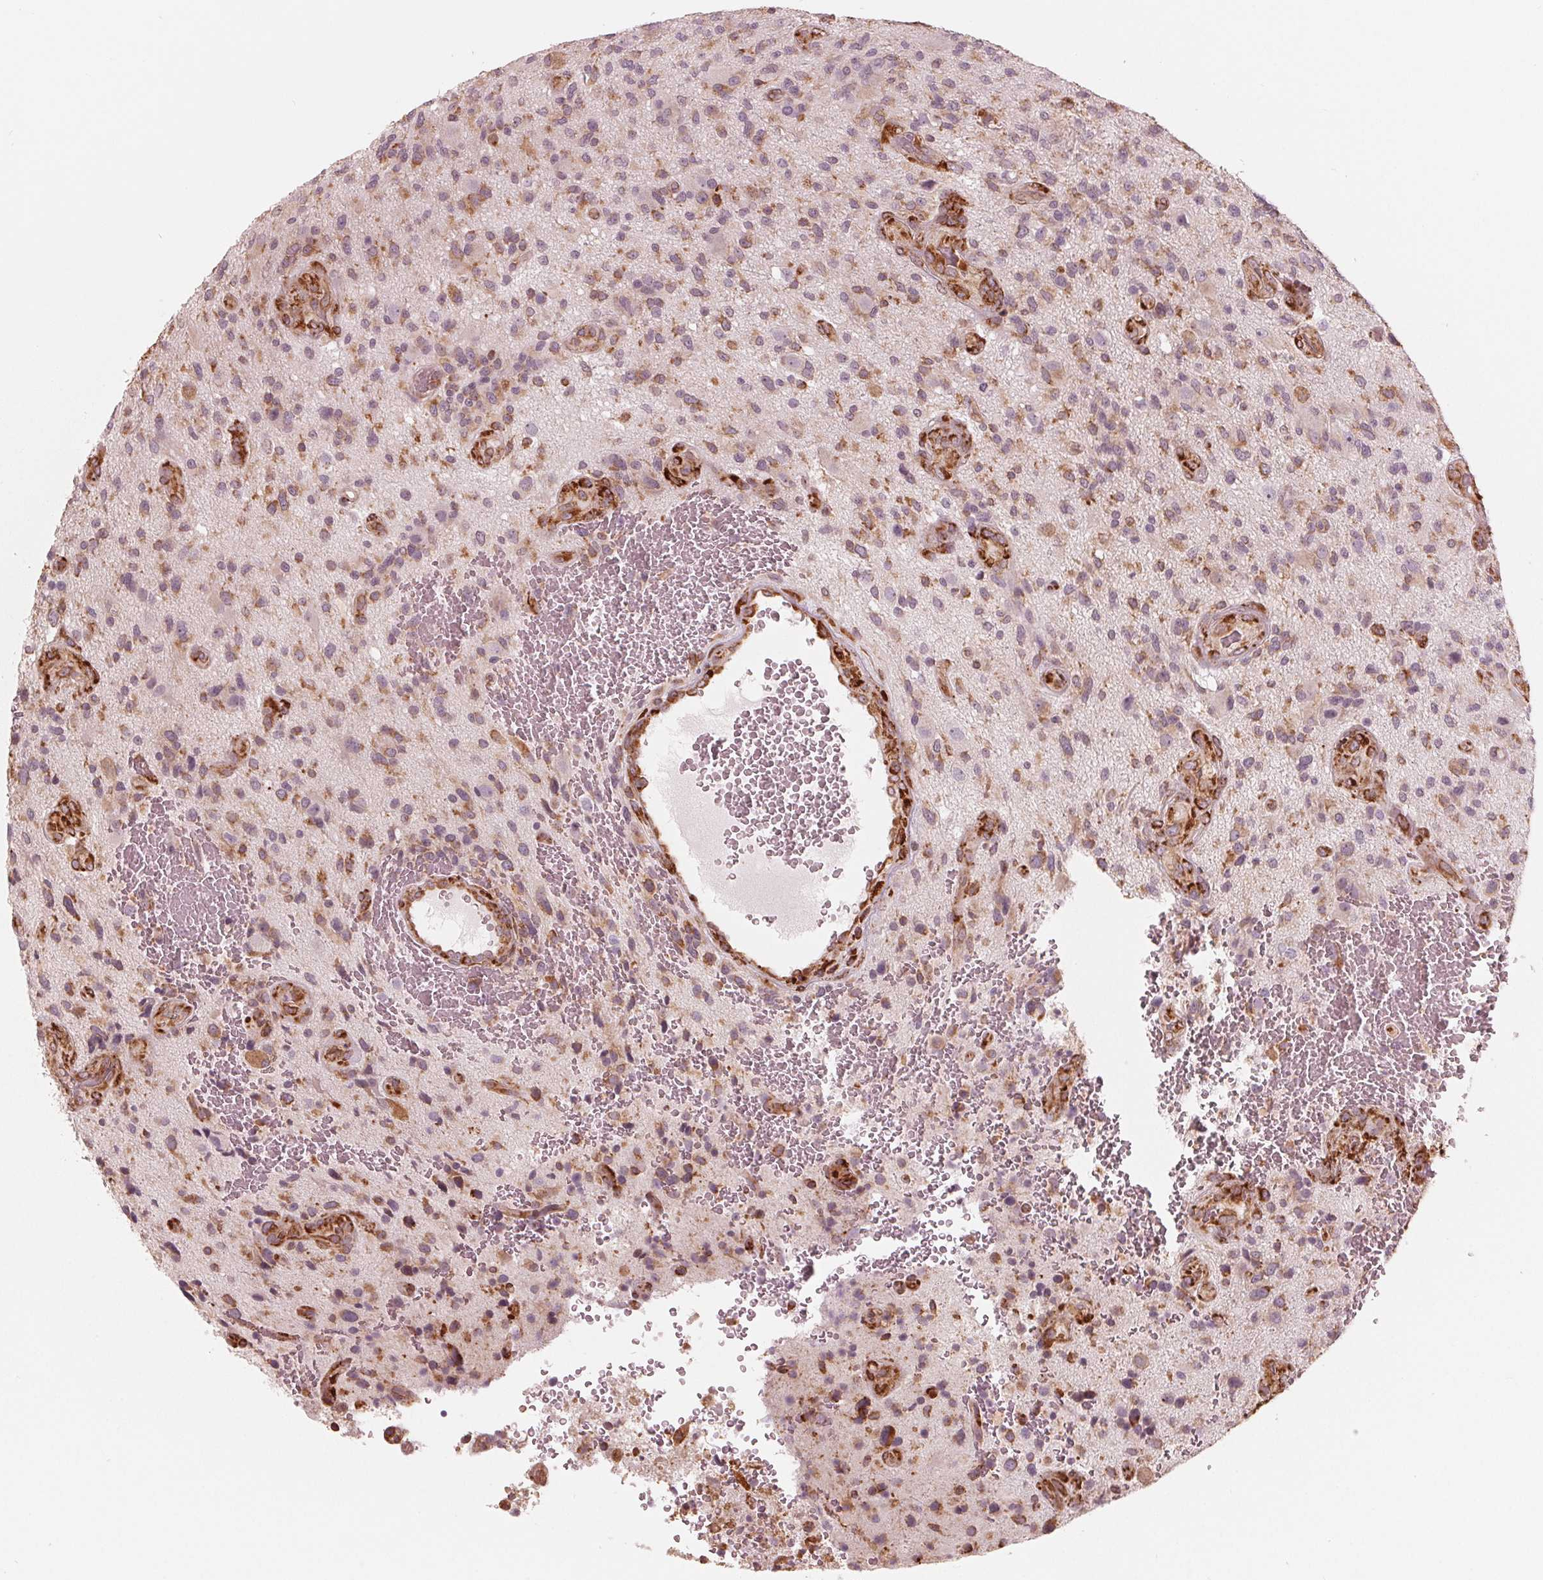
{"staining": {"intensity": "moderate", "quantity": ">75%", "location": "cytoplasmic/membranous"}, "tissue": "glioma", "cell_type": "Tumor cells", "image_type": "cancer", "snomed": [{"axis": "morphology", "description": "Glioma, malignant, High grade"}, {"axis": "topography", "description": "Brain"}], "caption": "Glioma stained for a protein exhibits moderate cytoplasmic/membranous positivity in tumor cells.", "gene": "IKBIP", "patient": {"sex": "male", "age": 47}}